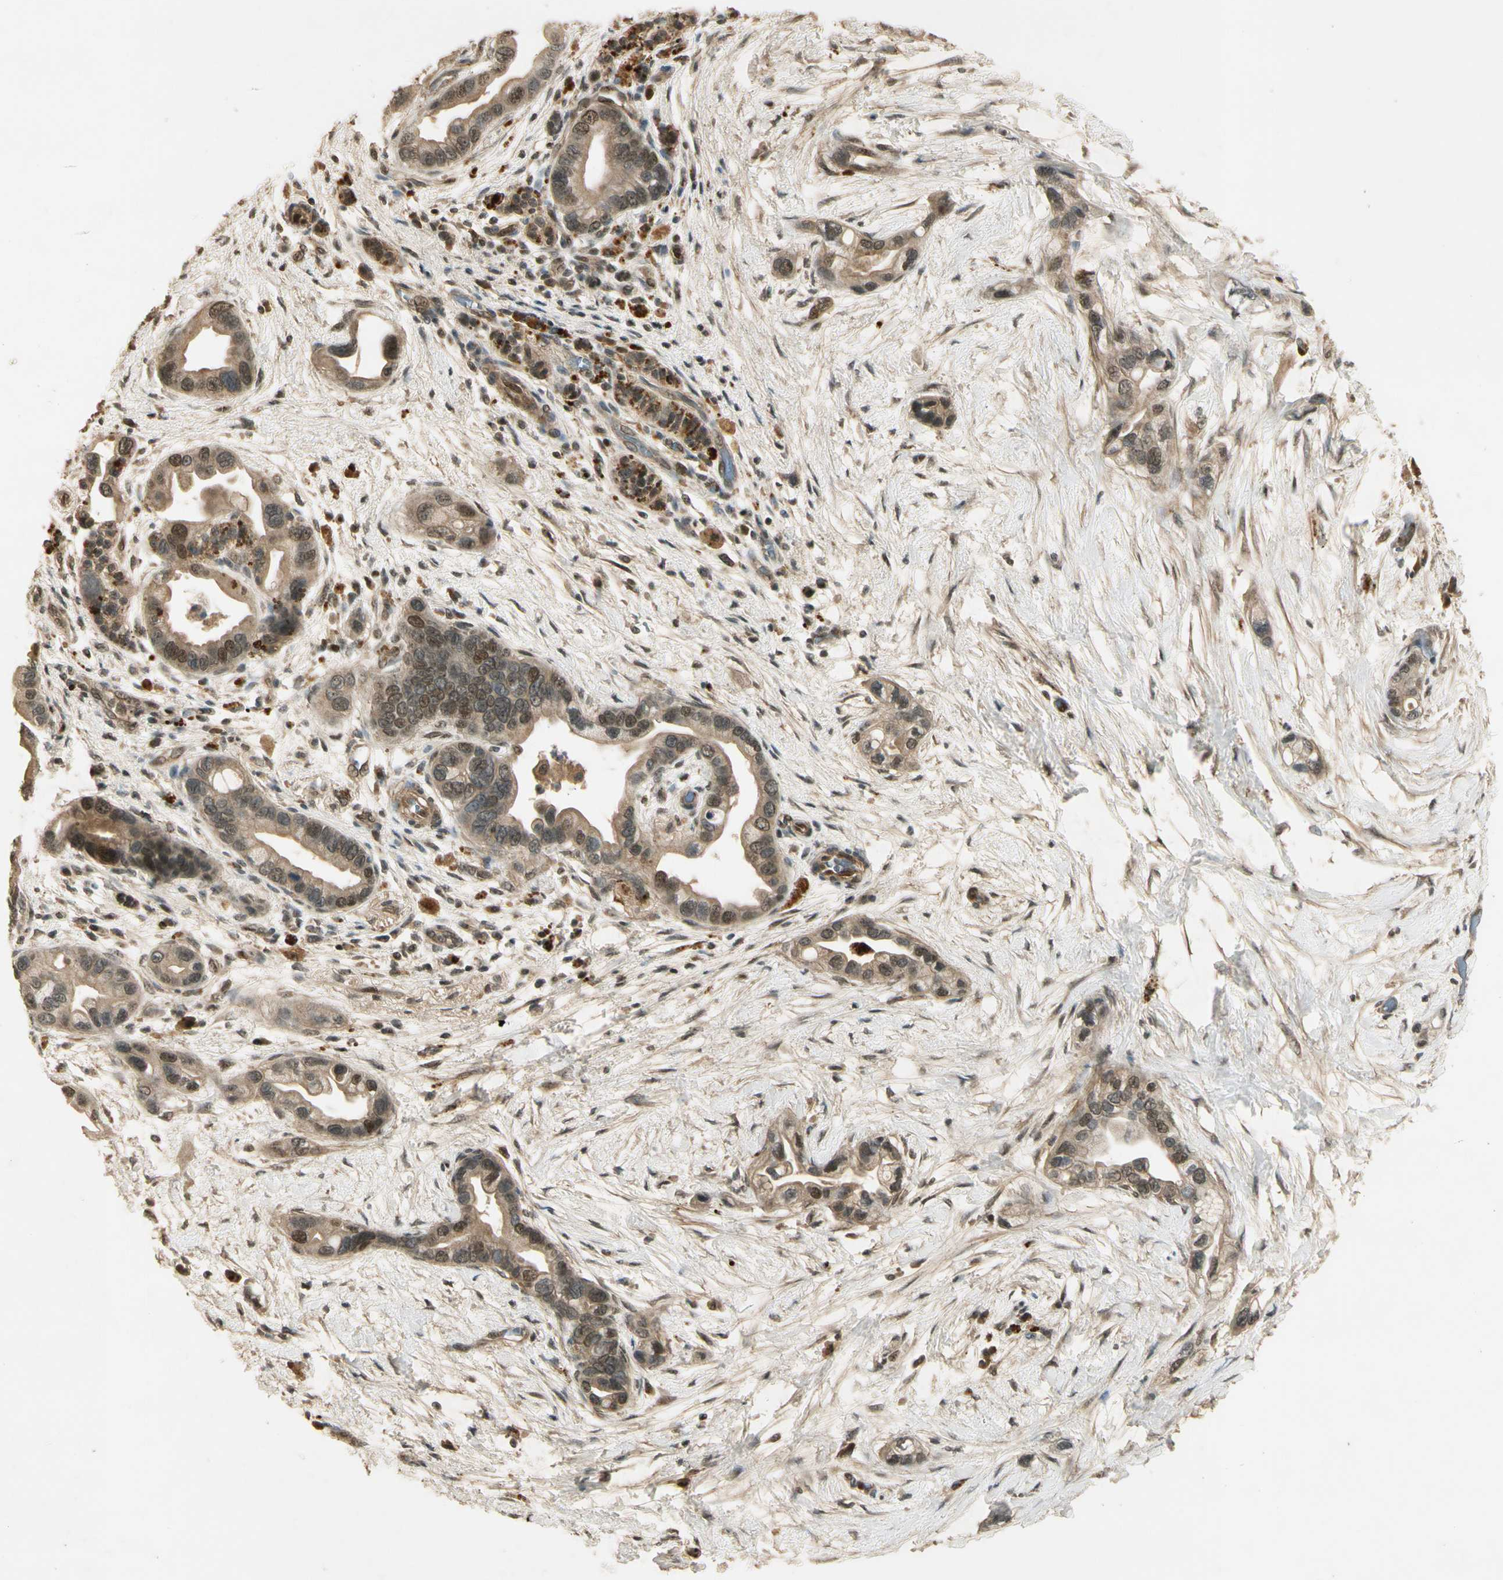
{"staining": {"intensity": "moderate", "quantity": ">75%", "location": "nuclear"}, "tissue": "pancreatic cancer", "cell_type": "Tumor cells", "image_type": "cancer", "snomed": [{"axis": "morphology", "description": "Adenocarcinoma, NOS"}, {"axis": "topography", "description": "Pancreas"}], "caption": "Moderate nuclear expression for a protein is present in about >75% of tumor cells of pancreatic cancer using immunohistochemistry.", "gene": "GMEB2", "patient": {"sex": "female", "age": 77}}